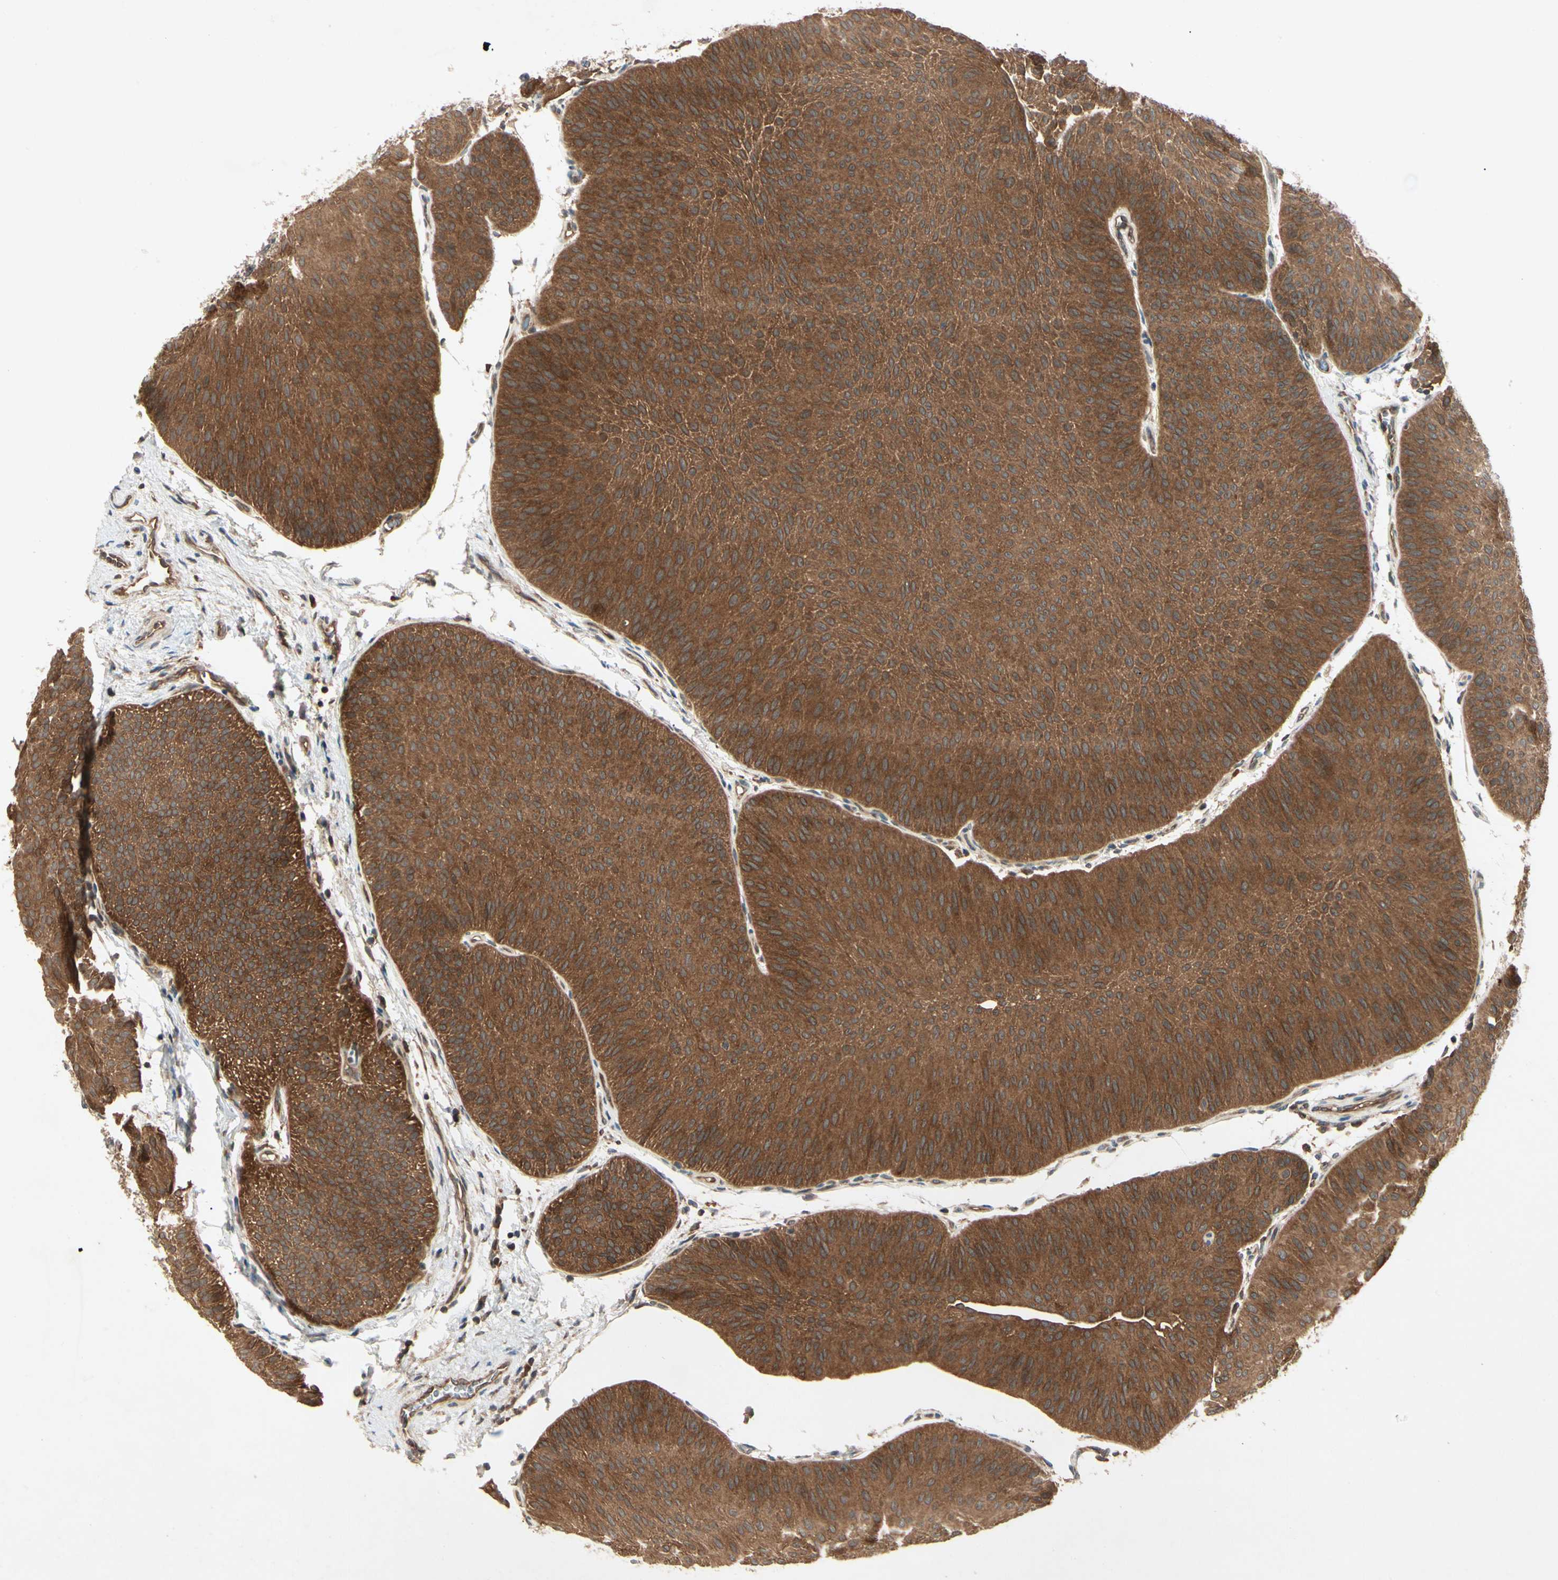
{"staining": {"intensity": "strong", "quantity": ">75%", "location": "cytoplasmic/membranous"}, "tissue": "urothelial cancer", "cell_type": "Tumor cells", "image_type": "cancer", "snomed": [{"axis": "morphology", "description": "Urothelial carcinoma, Low grade"}, {"axis": "topography", "description": "Urinary bladder"}], "caption": "Immunohistochemical staining of human low-grade urothelial carcinoma shows strong cytoplasmic/membranous protein staining in about >75% of tumor cells.", "gene": "RNF14", "patient": {"sex": "female", "age": 60}}